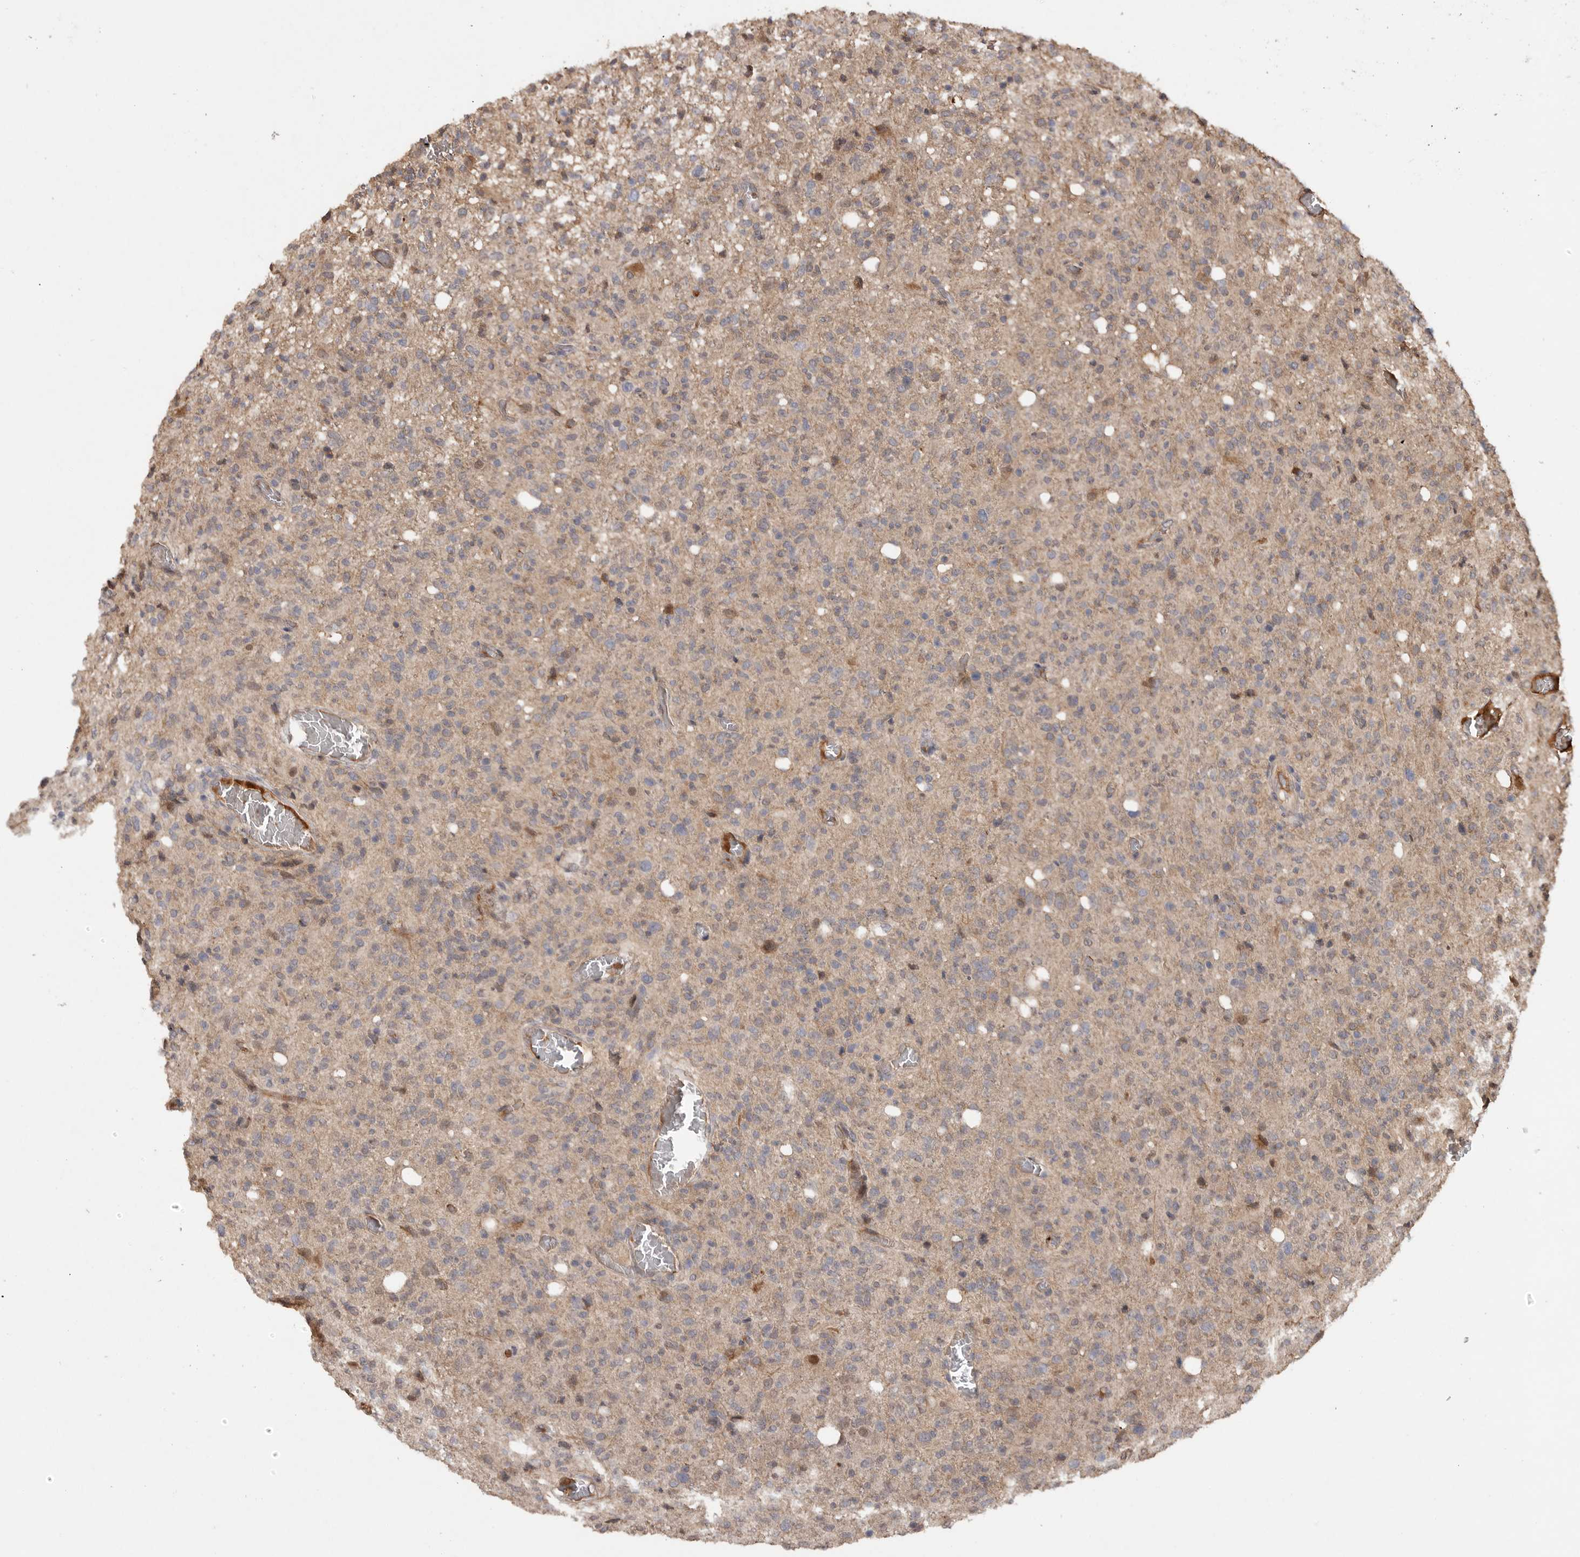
{"staining": {"intensity": "weak", "quantity": "<25%", "location": "cytoplasmic/membranous"}, "tissue": "glioma", "cell_type": "Tumor cells", "image_type": "cancer", "snomed": [{"axis": "morphology", "description": "Glioma, malignant, High grade"}, {"axis": "topography", "description": "Brain"}], "caption": "This is a micrograph of immunohistochemistry staining of high-grade glioma (malignant), which shows no positivity in tumor cells. (DAB (3,3'-diaminobenzidine) immunohistochemistry (IHC) visualized using brightfield microscopy, high magnification).", "gene": "VN1R4", "patient": {"sex": "female", "age": 57}}